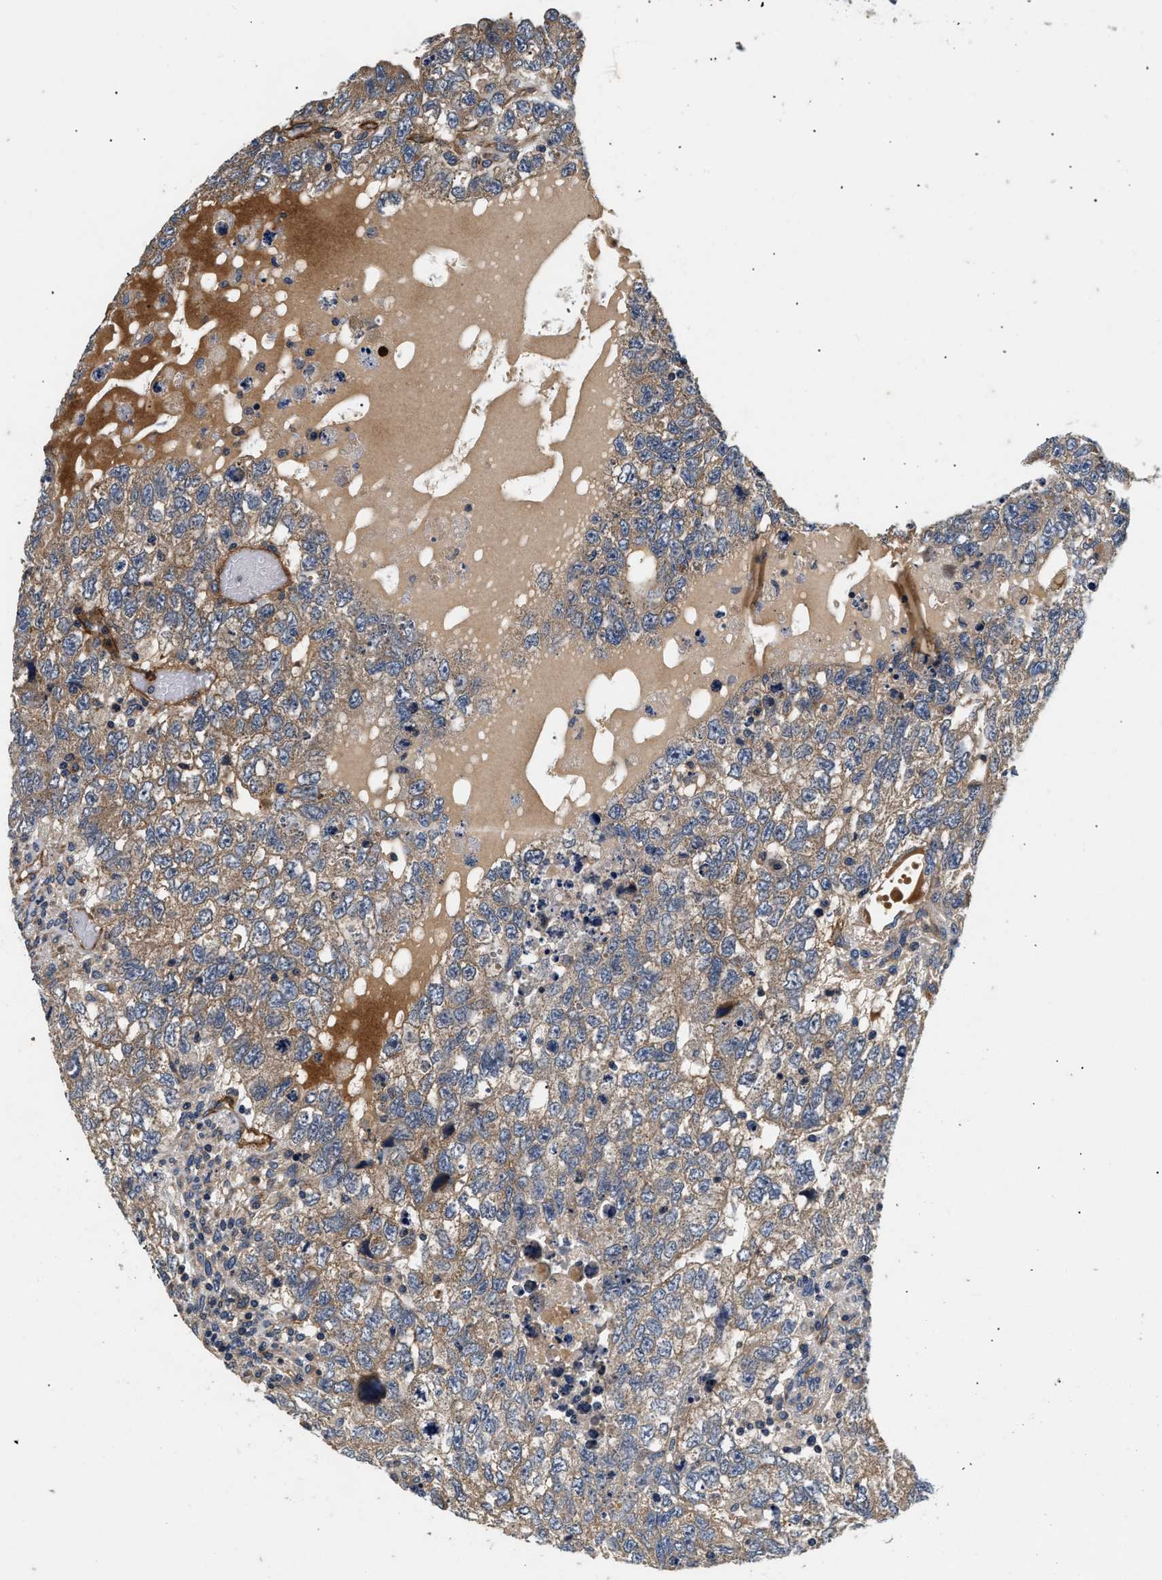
{"staining": {"intensity": "moderate", "quantity": ">75%", "location": "cytoplasmic/membranous"}, "tissue": "testis cancer", "cell_type": "Tumor cells", "image_type": "cancer", "snomed": [{"axis": "morphology", "description": "Carcinoma, Embryonal, NOS"}, {"axis": "topography", "description": "Testis"}], "caption": "Testis embryonal carcinoma stained with a protein marker reveals moderate staining in tumor cells.", "gene": "NME6", "patient": {"sex": "male", "age": 36}}